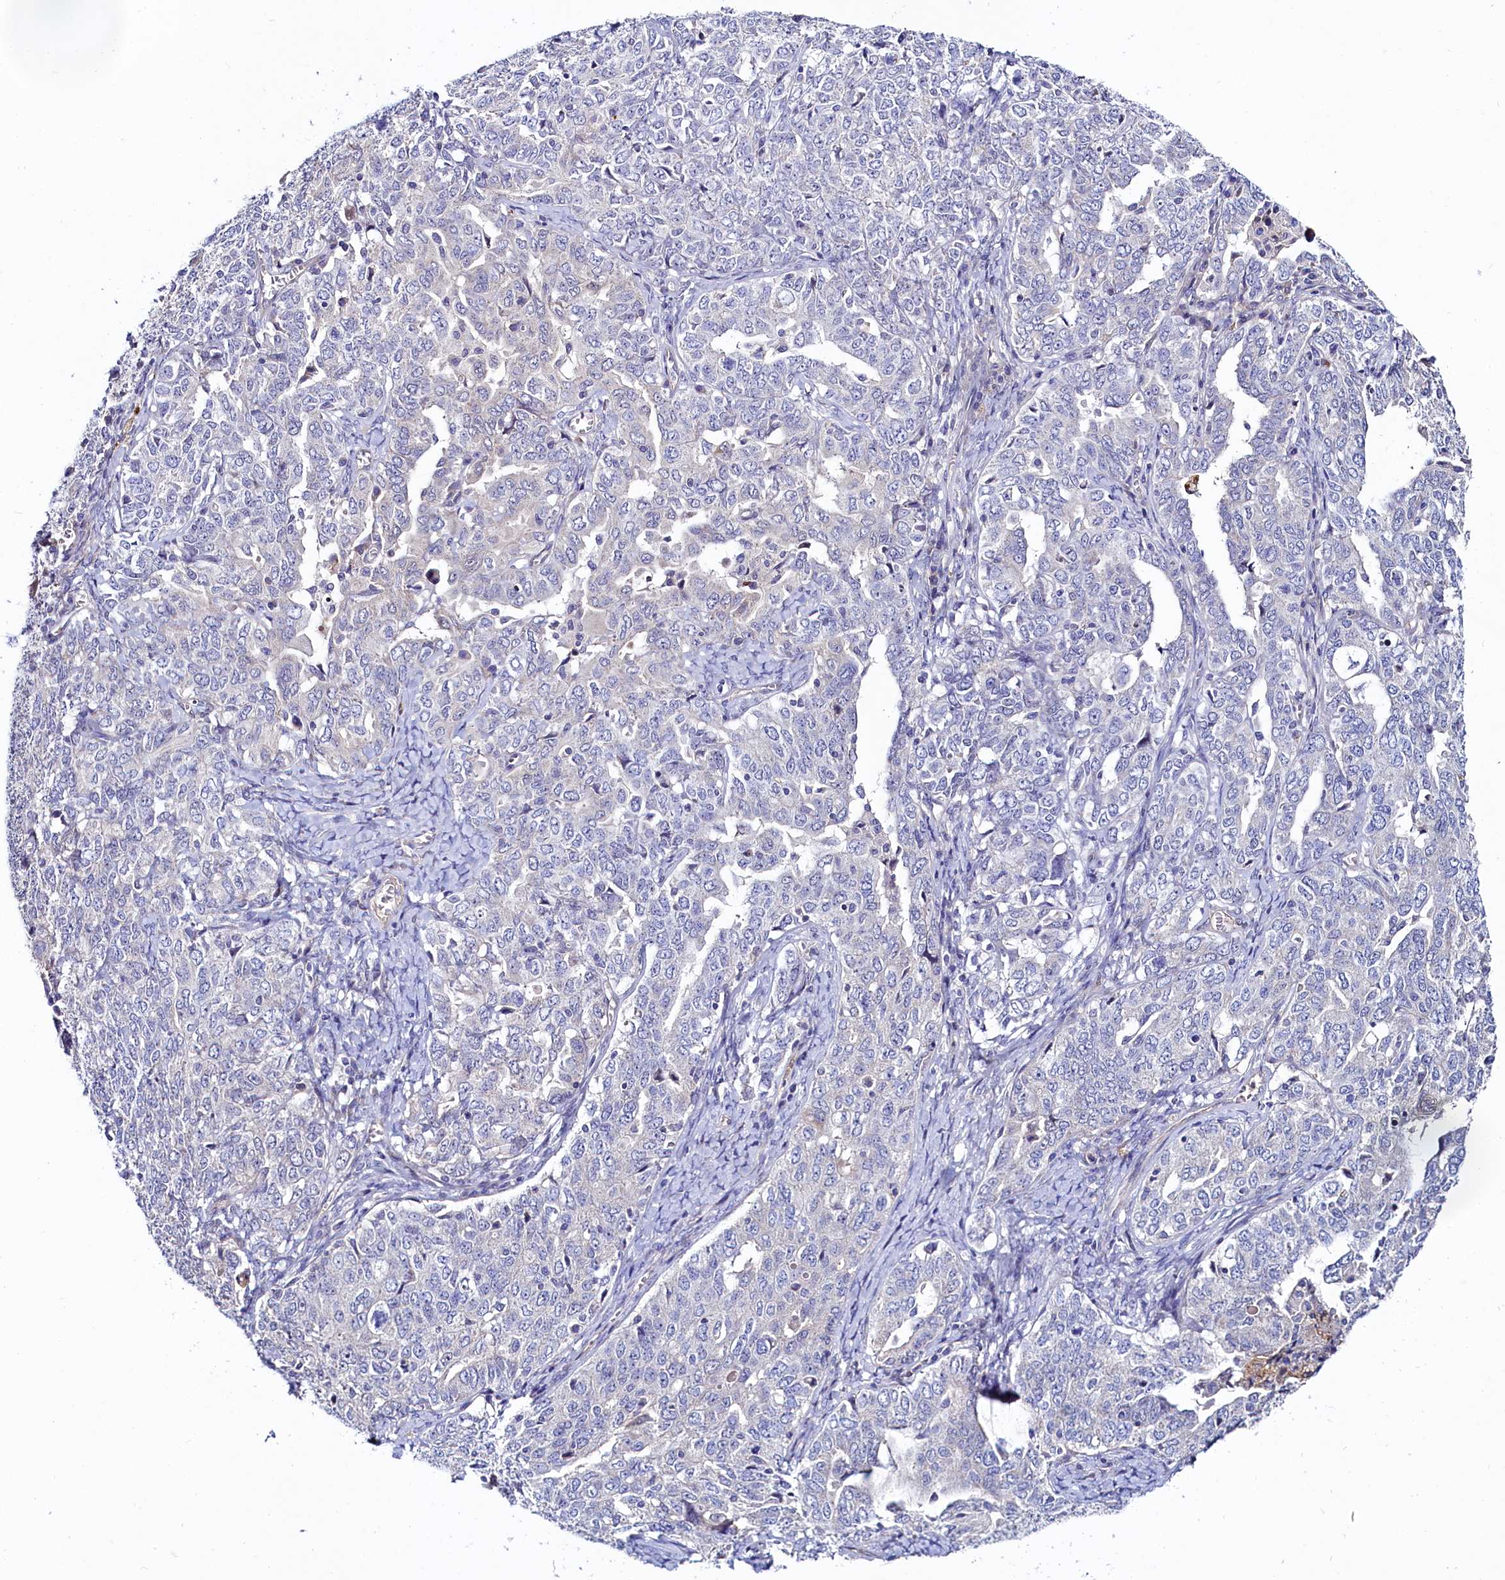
{"staining": {"intensity": "negative", "quantity": "none", "location": "none"}, "tissue": "ovarian cancer", "cell_type": "Tumor cells", "image_type": "cancer", "snomed": [{"axis": "morphology", "description": "Carcinoma, endometroid"}, {"axis": "topography", "description": "Ovary"}], "caption": "This micrograph is of endometroid carcinoma (ovarian) stained with immunohistochemistry (IHC) to label a protein in brown with the nuclei are counter-stained blue. There is no staining in tumor cells.", "gene": "ASTE1", "patient": {"sex": "female", "age": 62}}